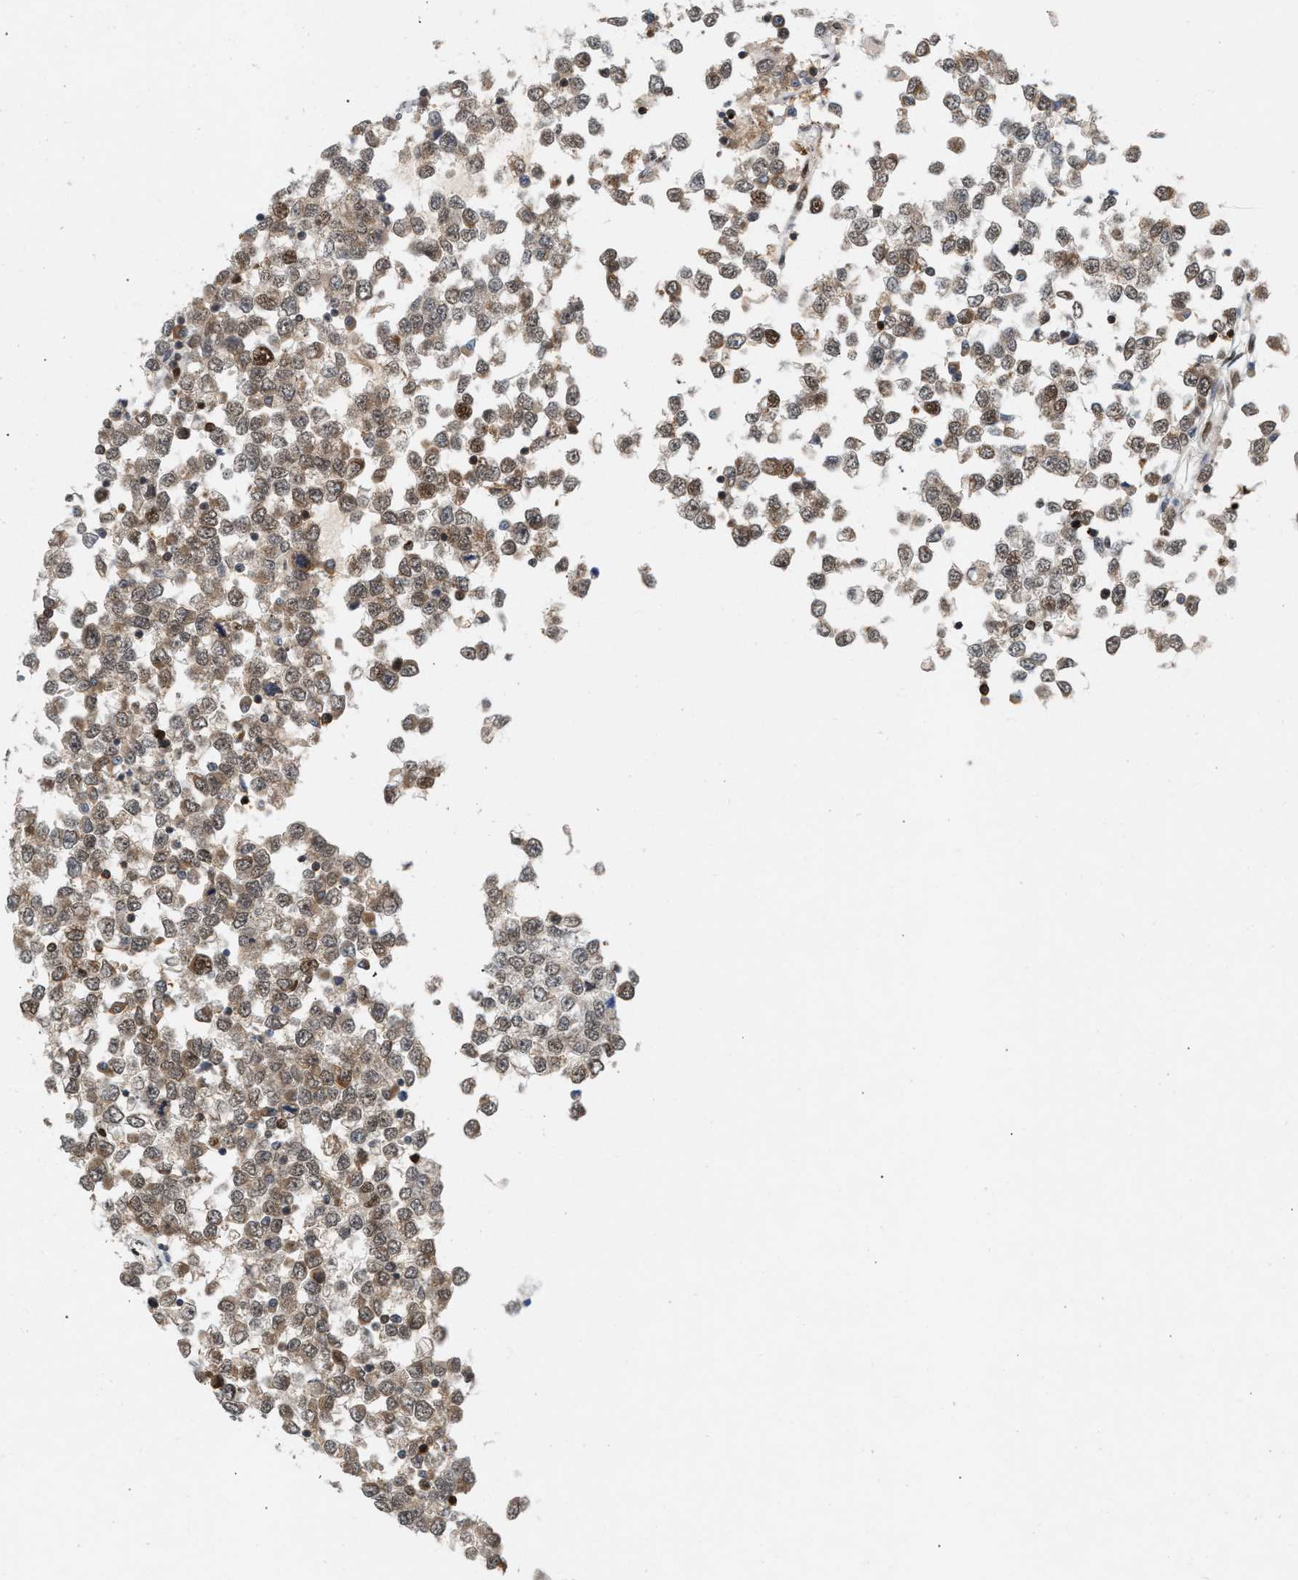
{"staining": {"intensity": "weak", "quantity": ">75%", "location": "nuclear"}, "tissue": "testis cancer", "cell_type": "Tumor cells", "image_type": "cancer", "snomed": [{"axis": "morphology", "description": "Seminoma, NOS"}, {"axis": "topography", "description": "Testis"}], "caption": "High-magnification brightfield microscopy of seminoma (testis) stained with DAB (brown) and counterstained with hematoxylin (blue). tumor cells exhibit weak nuclear expression is appreciated in approximately>75% of cells.", "gene": "RNASEK-C17orf49", "patient": {"sex": "male", "age": 65}}